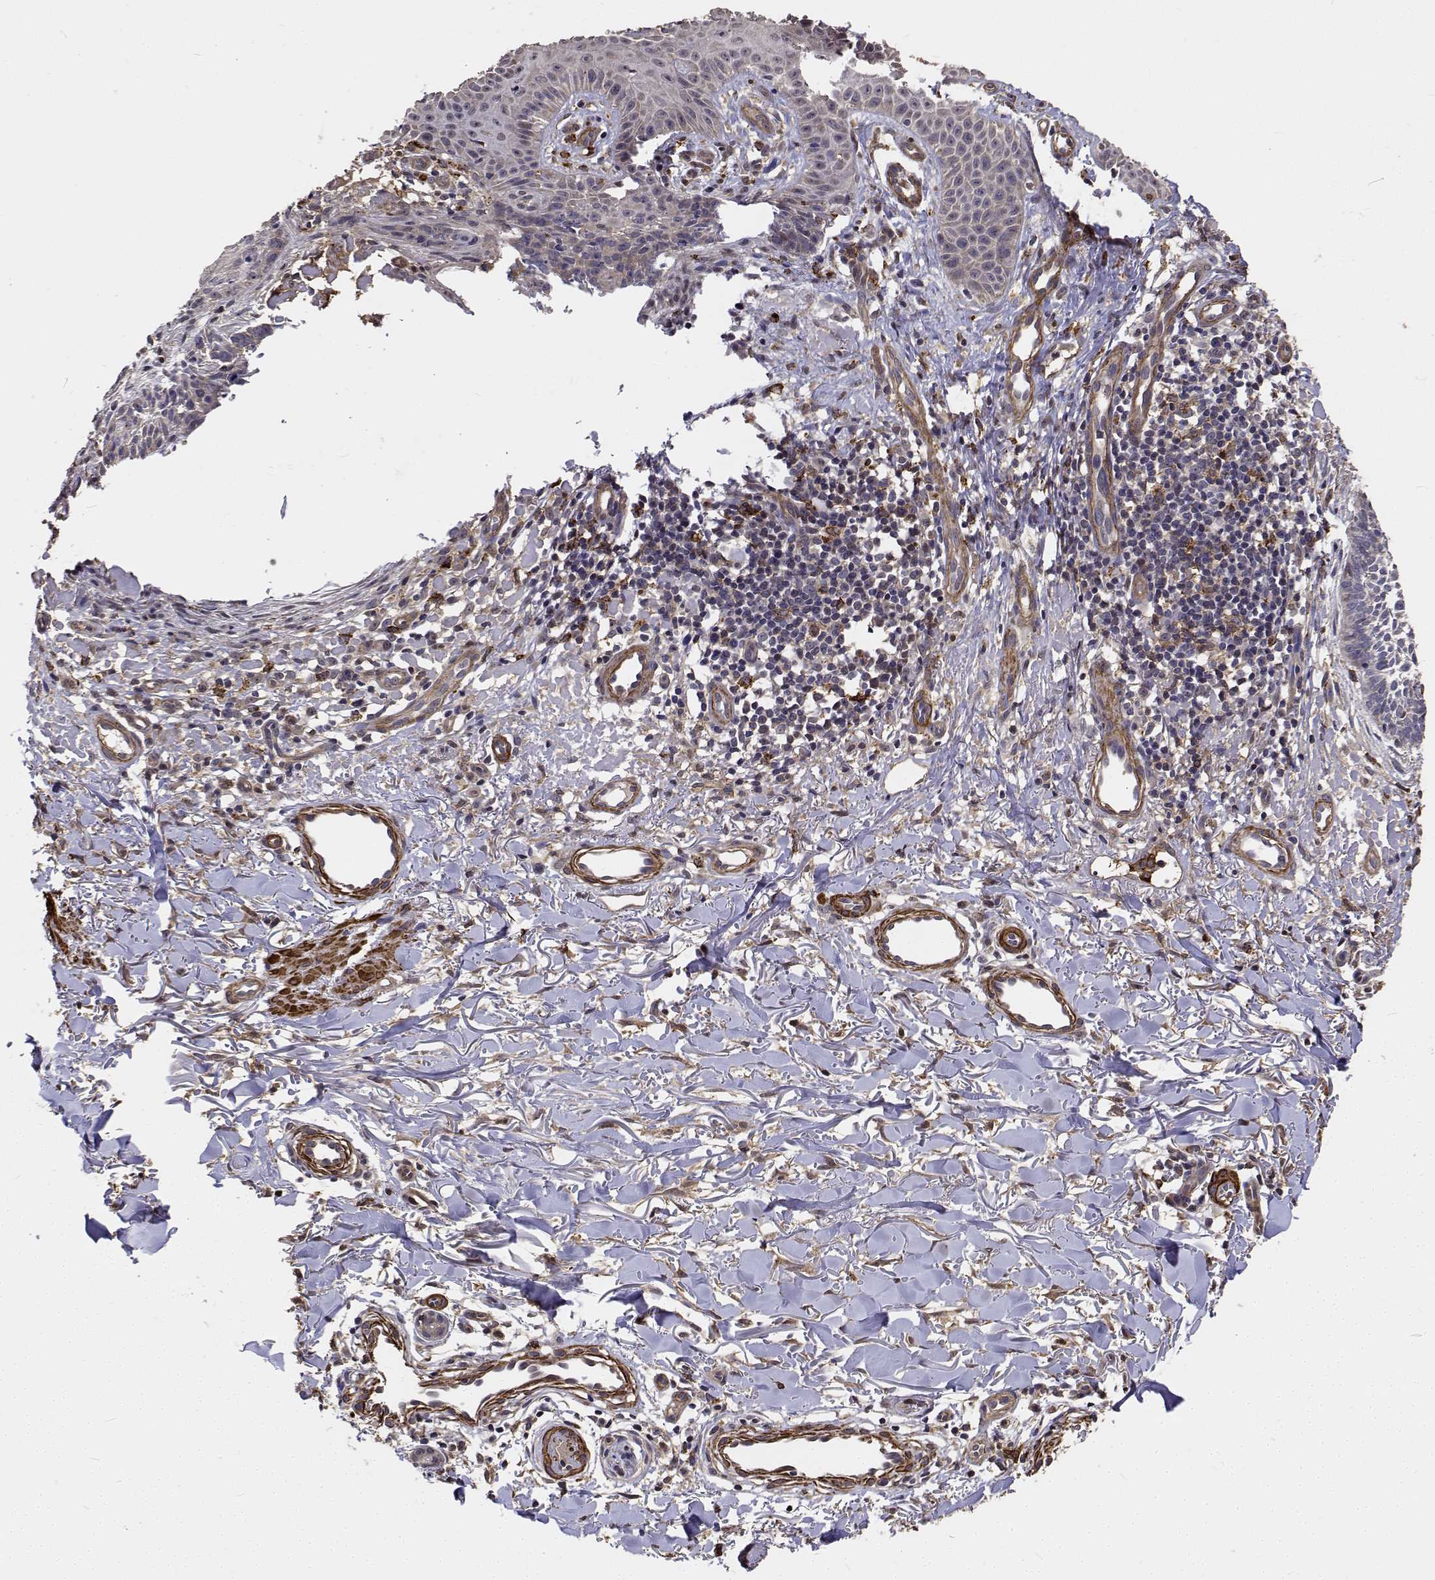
{"staining": {"intensity": "negative", "quantity": "none", "location": "none"}, "tissue": "skin cancer", "cell_type": "Tumor cells", "image_type": "cancer", "snomed": [{"axis": "morphology", "description": "Basal cell carcinoma"}, {"axis": "topography", "description": "Skin"}], "caption": "This is an immunohistochemistry photomicrograph of basal cell carcinoma (skin). There is no positivity in tumor cells.", "gene": "PCID2", "patient": {"sex": "male", "age": 88}}